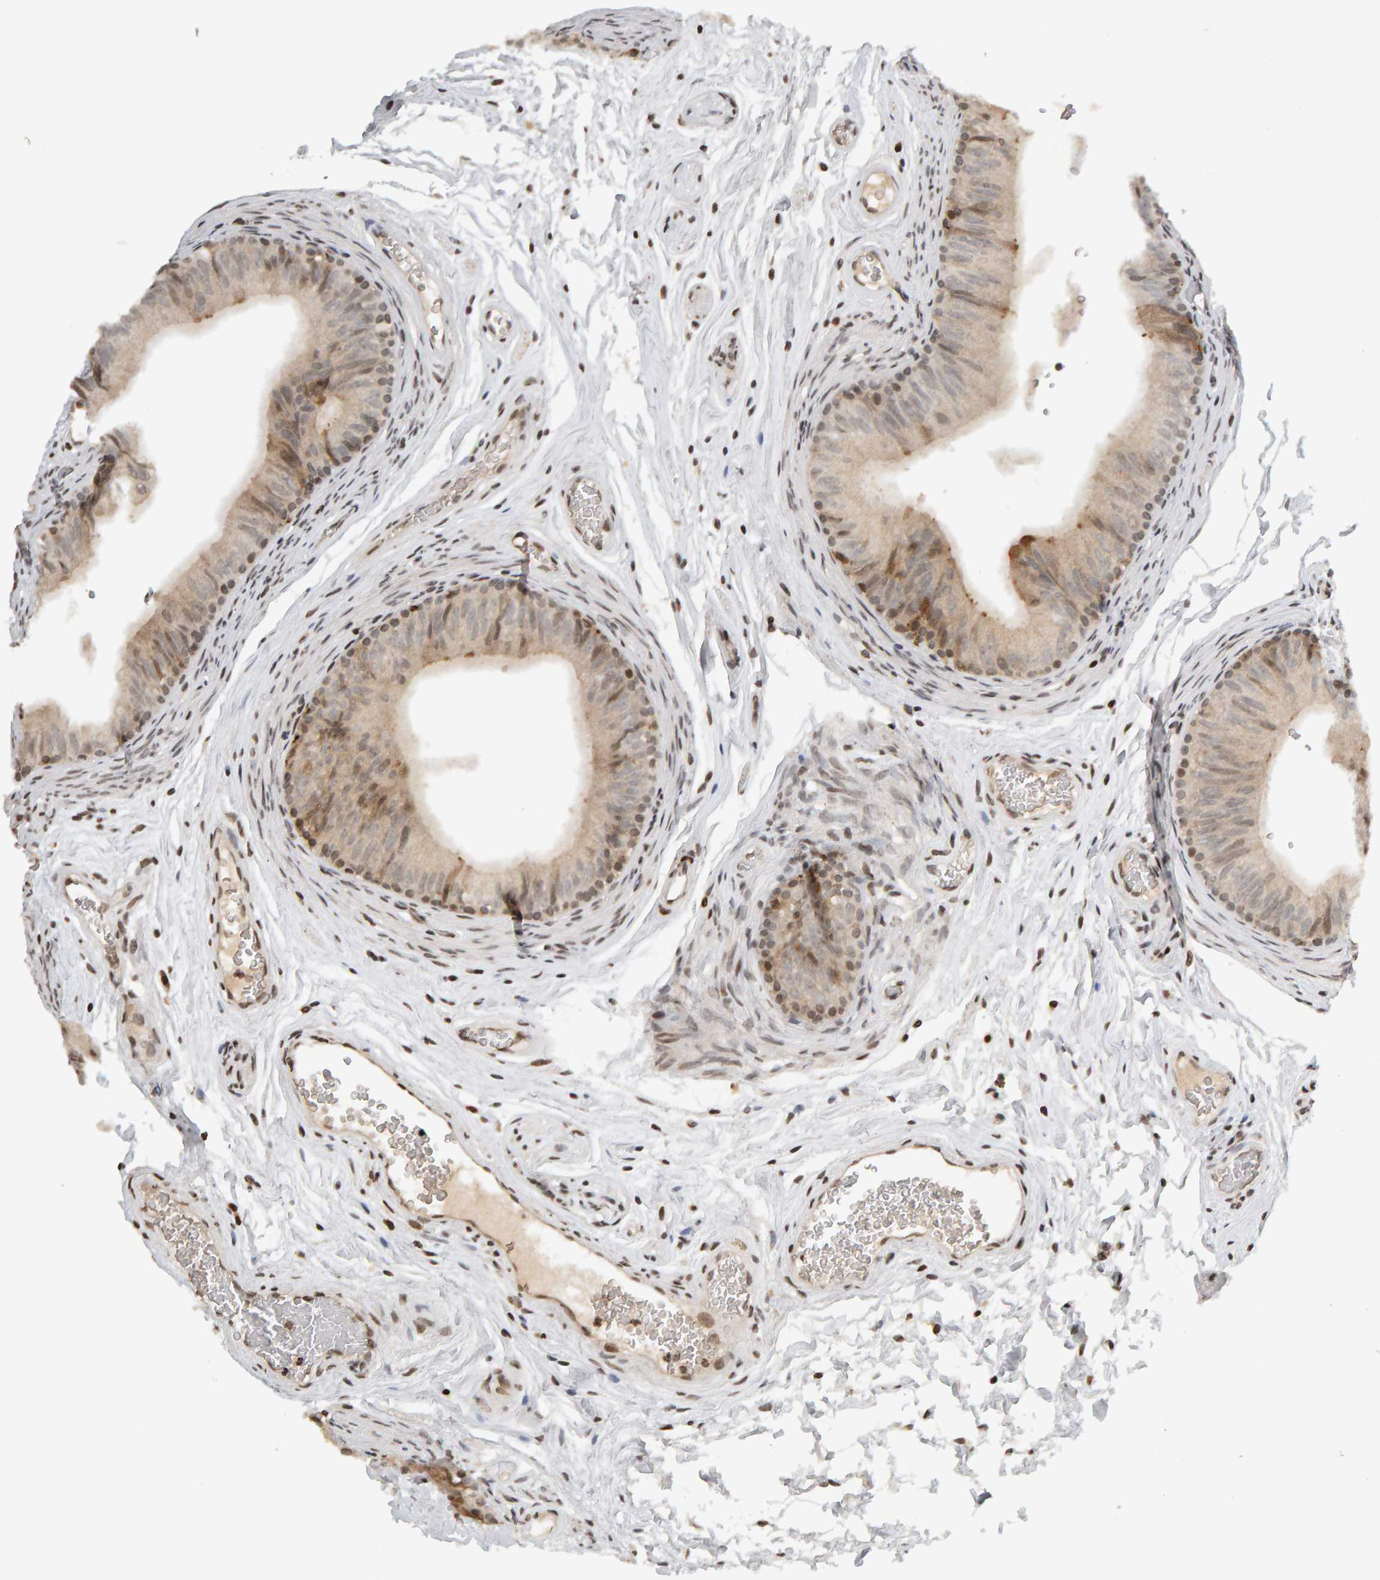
{"staining": {"intensity": "weak", "quantity": "25%-75%", "location": "cytoplasmic/membranous,nuclear"}, "tissue": "epididymis", "cell_type": "Glandular cells", "image_type": "normal", "snomed": [{"axis": "morphology", "description": "Normal tissue, NOS"}, {"axis": "topography", "description": "Epididymis"}], "caption": "Epididymis was stained to show a protein in brown. There is low levels of weak cytoplasmic/membranous,nuclear expression in approximately 25%-75% of glandular cells. (IHC, brightfield microscopy, high magnification).", "gene": "TRAM1", "patient": {"sex": "male", "age": 36}}